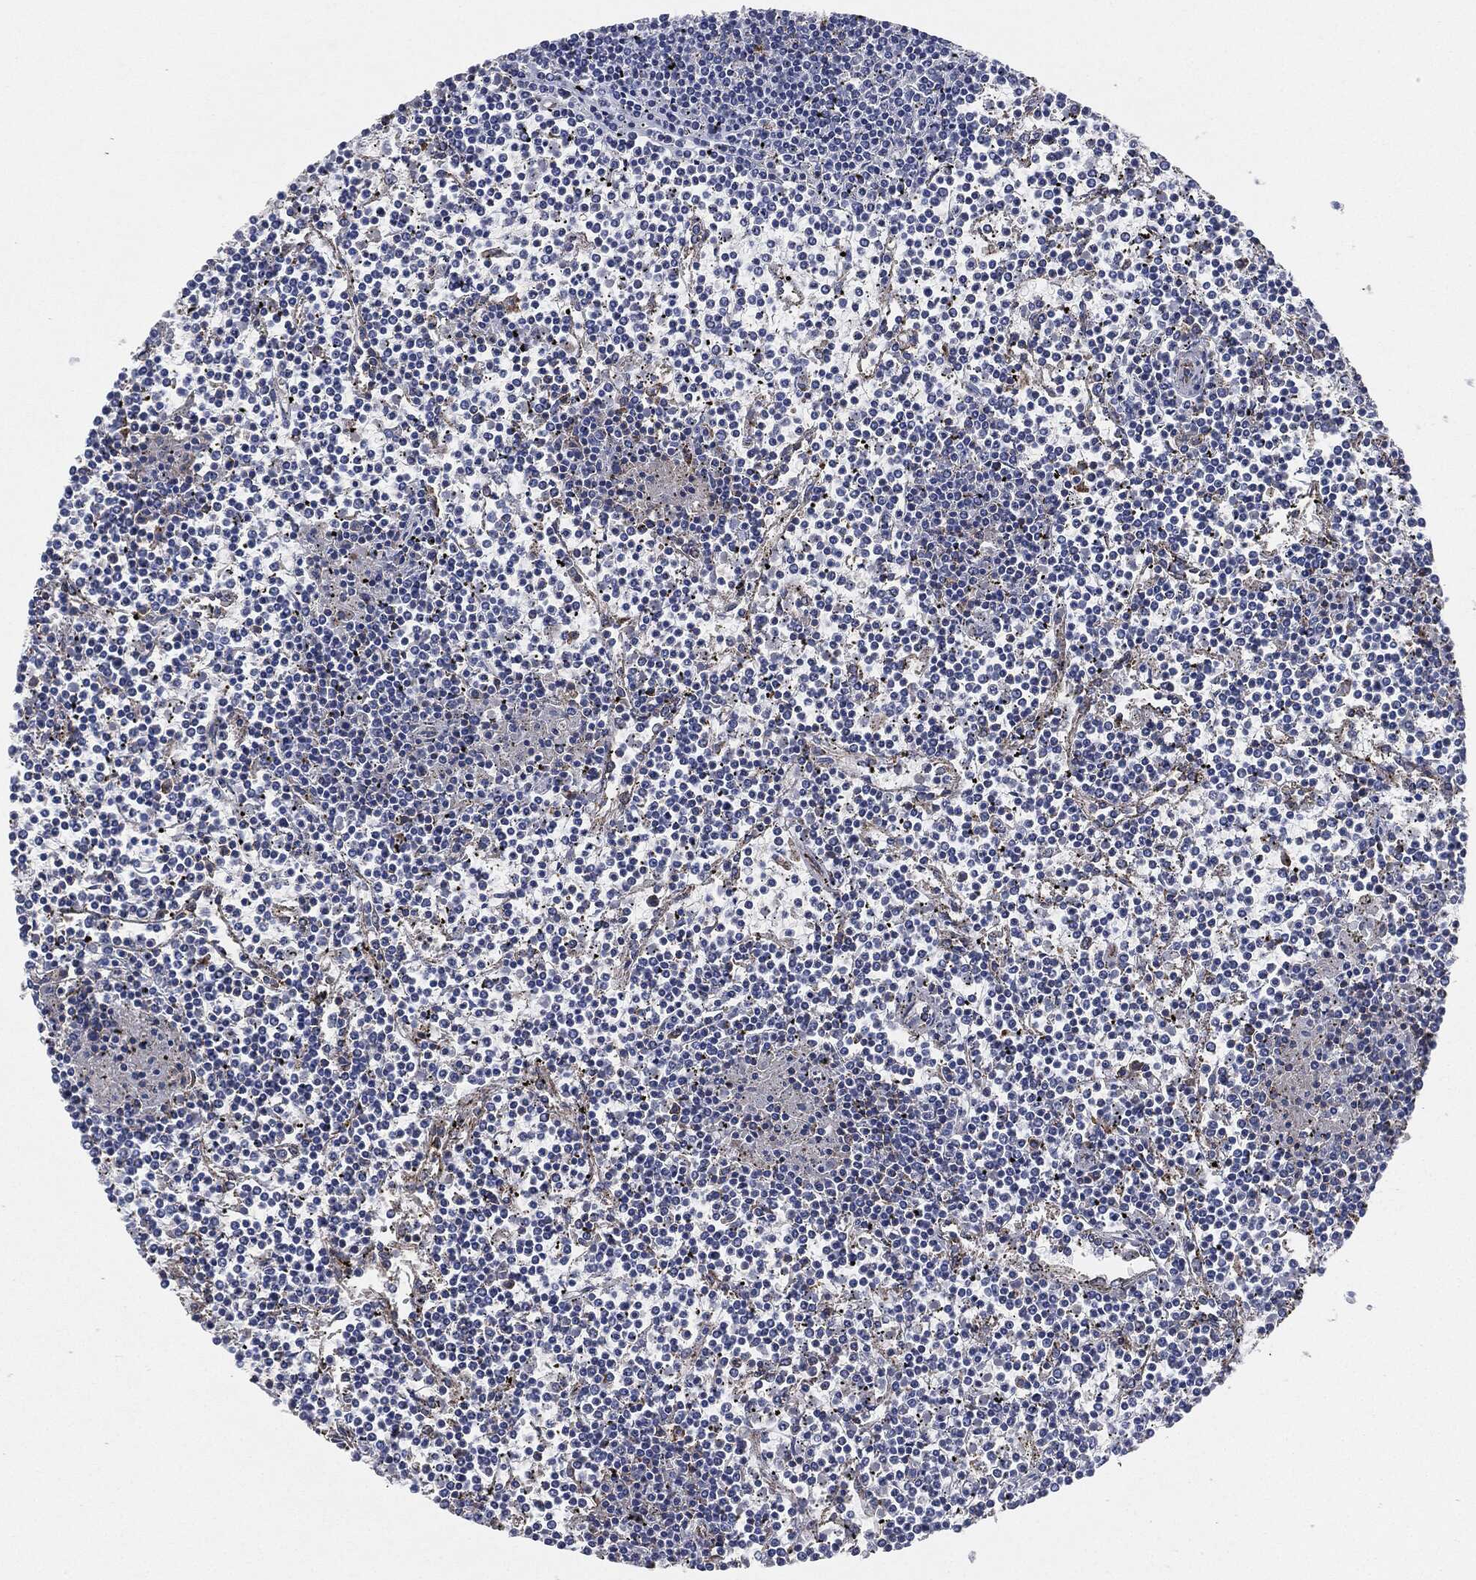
{"staining": {"intensity": "negative", "quantity": "none", "location": "none"}, "tissue": "lymphoma", "cell_type": "Tumor cells", "image_type": "cancer", "snomed": [{"axis": "morphology", "description": "Malignant lymphoma, non-Hodgkin's type, Low grade"}, {"axis": "topography", "description": "Spleen"}], "caption": "Human lymphoma stained for a protein using IHC exhibits no expression in tumor cells.", "gene": "APOB", "patient": {"sex": "female", "age": 19}}